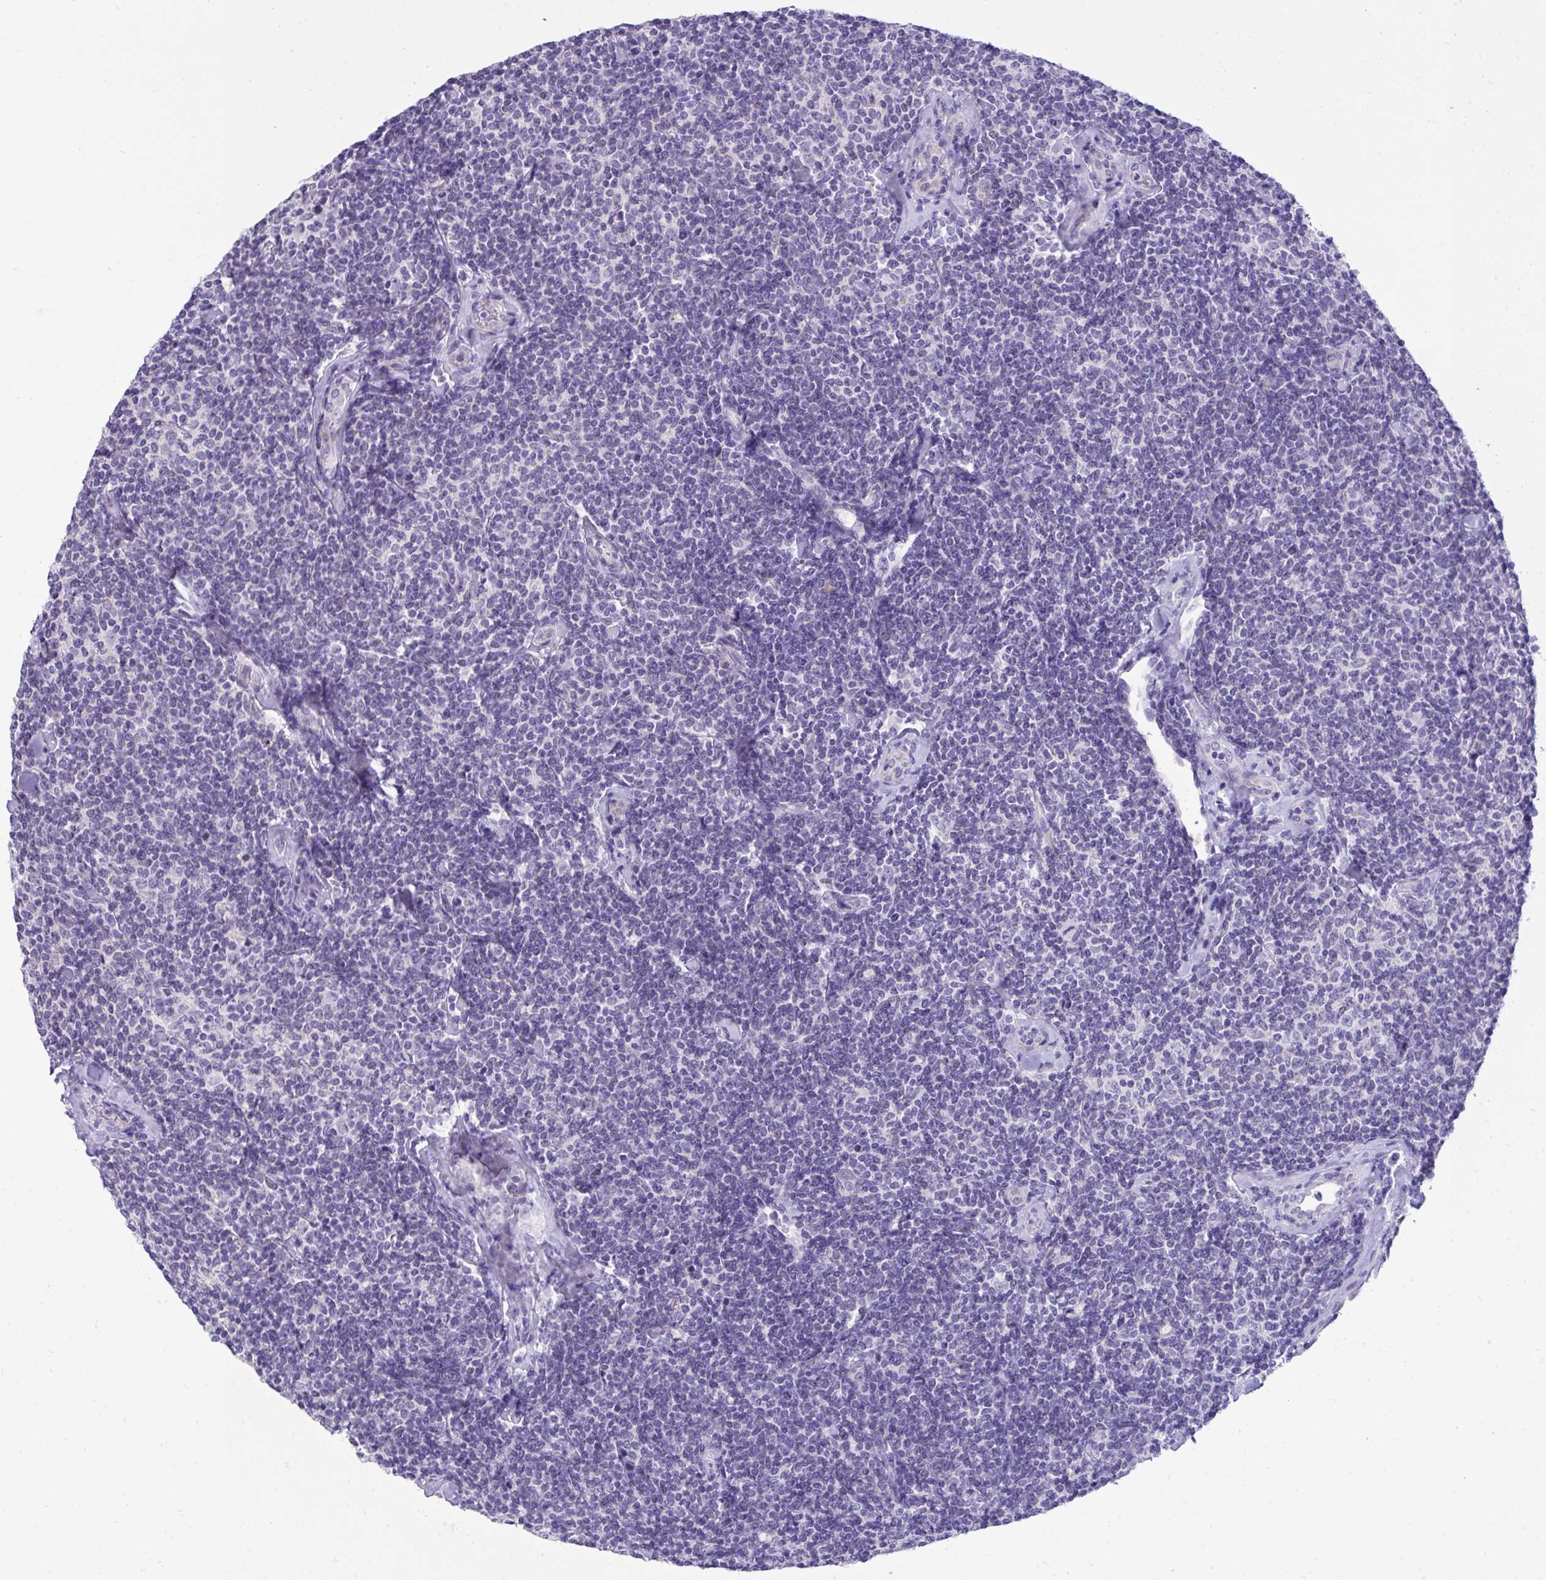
{"staining": {"intensity": "negative", "quantity": "none", "location": "none"}, "tissue": "lymphoma", "cell_type": "Tumor cells", "image_type": "cancer", "snomed": [{"axis": "morphology", "description": "Malignant lymphoma, non-Hodgkin's type, Low grade"}, {"axis": "topography", "description": "Lymph node"}], "caption": "Micrograph shows no protein expression in tumor cells of lymphoma tissue.", "gene": "TMCO5A", "patient": {"sex": "female", "age": 56}}